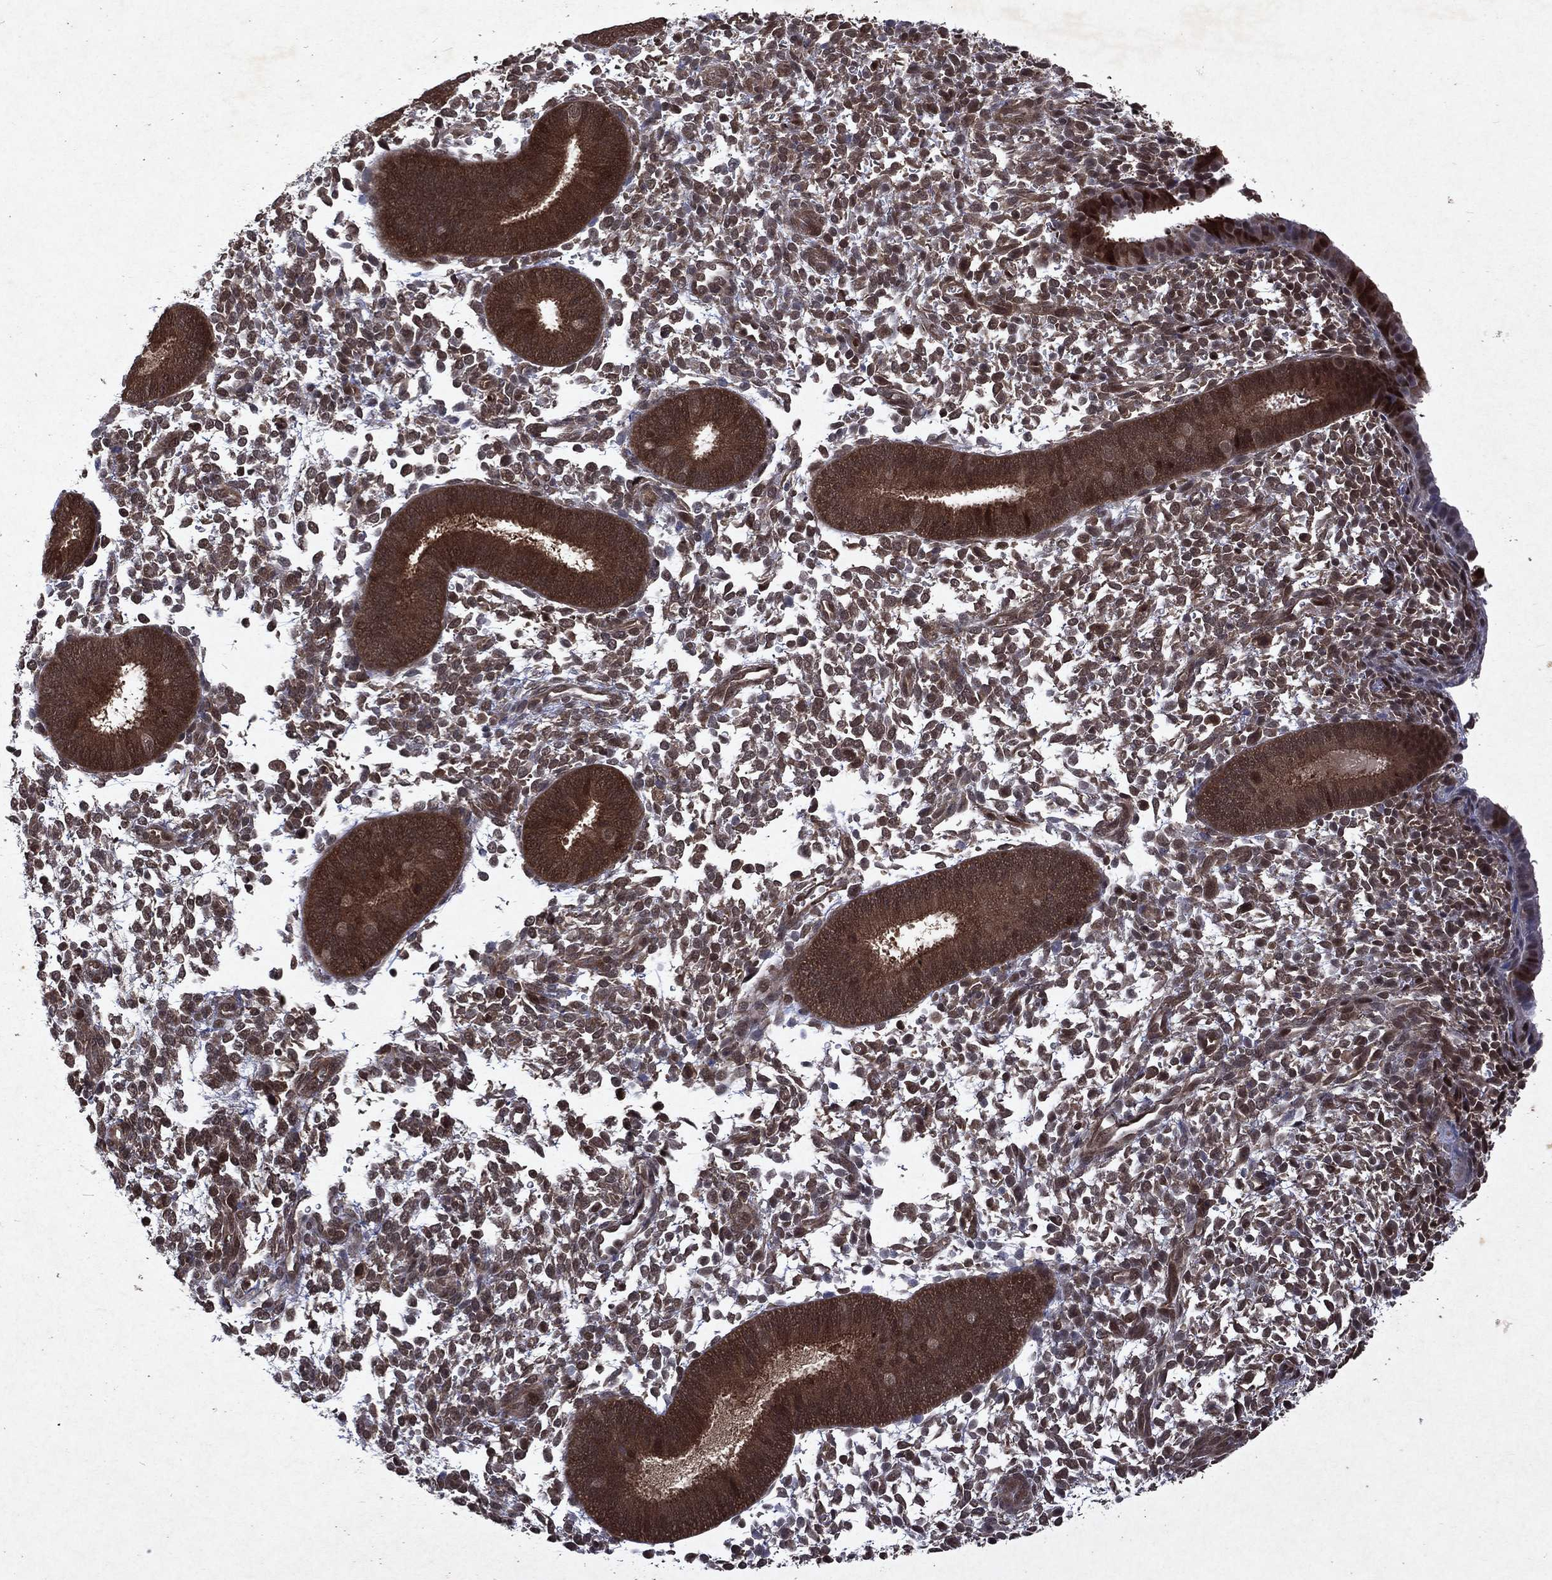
{"staining": {"intensity": "strong", "quantity": "<25%", "location": "cytoplasmic/membranous,nuclear"}, "tissue": "endometrium", "cell_type": "Cells in endometrial stroma", "image_type": "normal", "snomed": [{"axis": "morphology", "description": "Normal tissue, NOS"}, {"axis": "topography", "description": "Endometrium"}], "caption": "About <25% of cells in endometrial stroma in unremarkable endometrium demonstrate strong cytoplasmic/membranous,nuclear protein positivity as visualized by brown immunohistochemical staining.", "gene": "MTAP", "patient": {"sex": "female", "age": 39}}